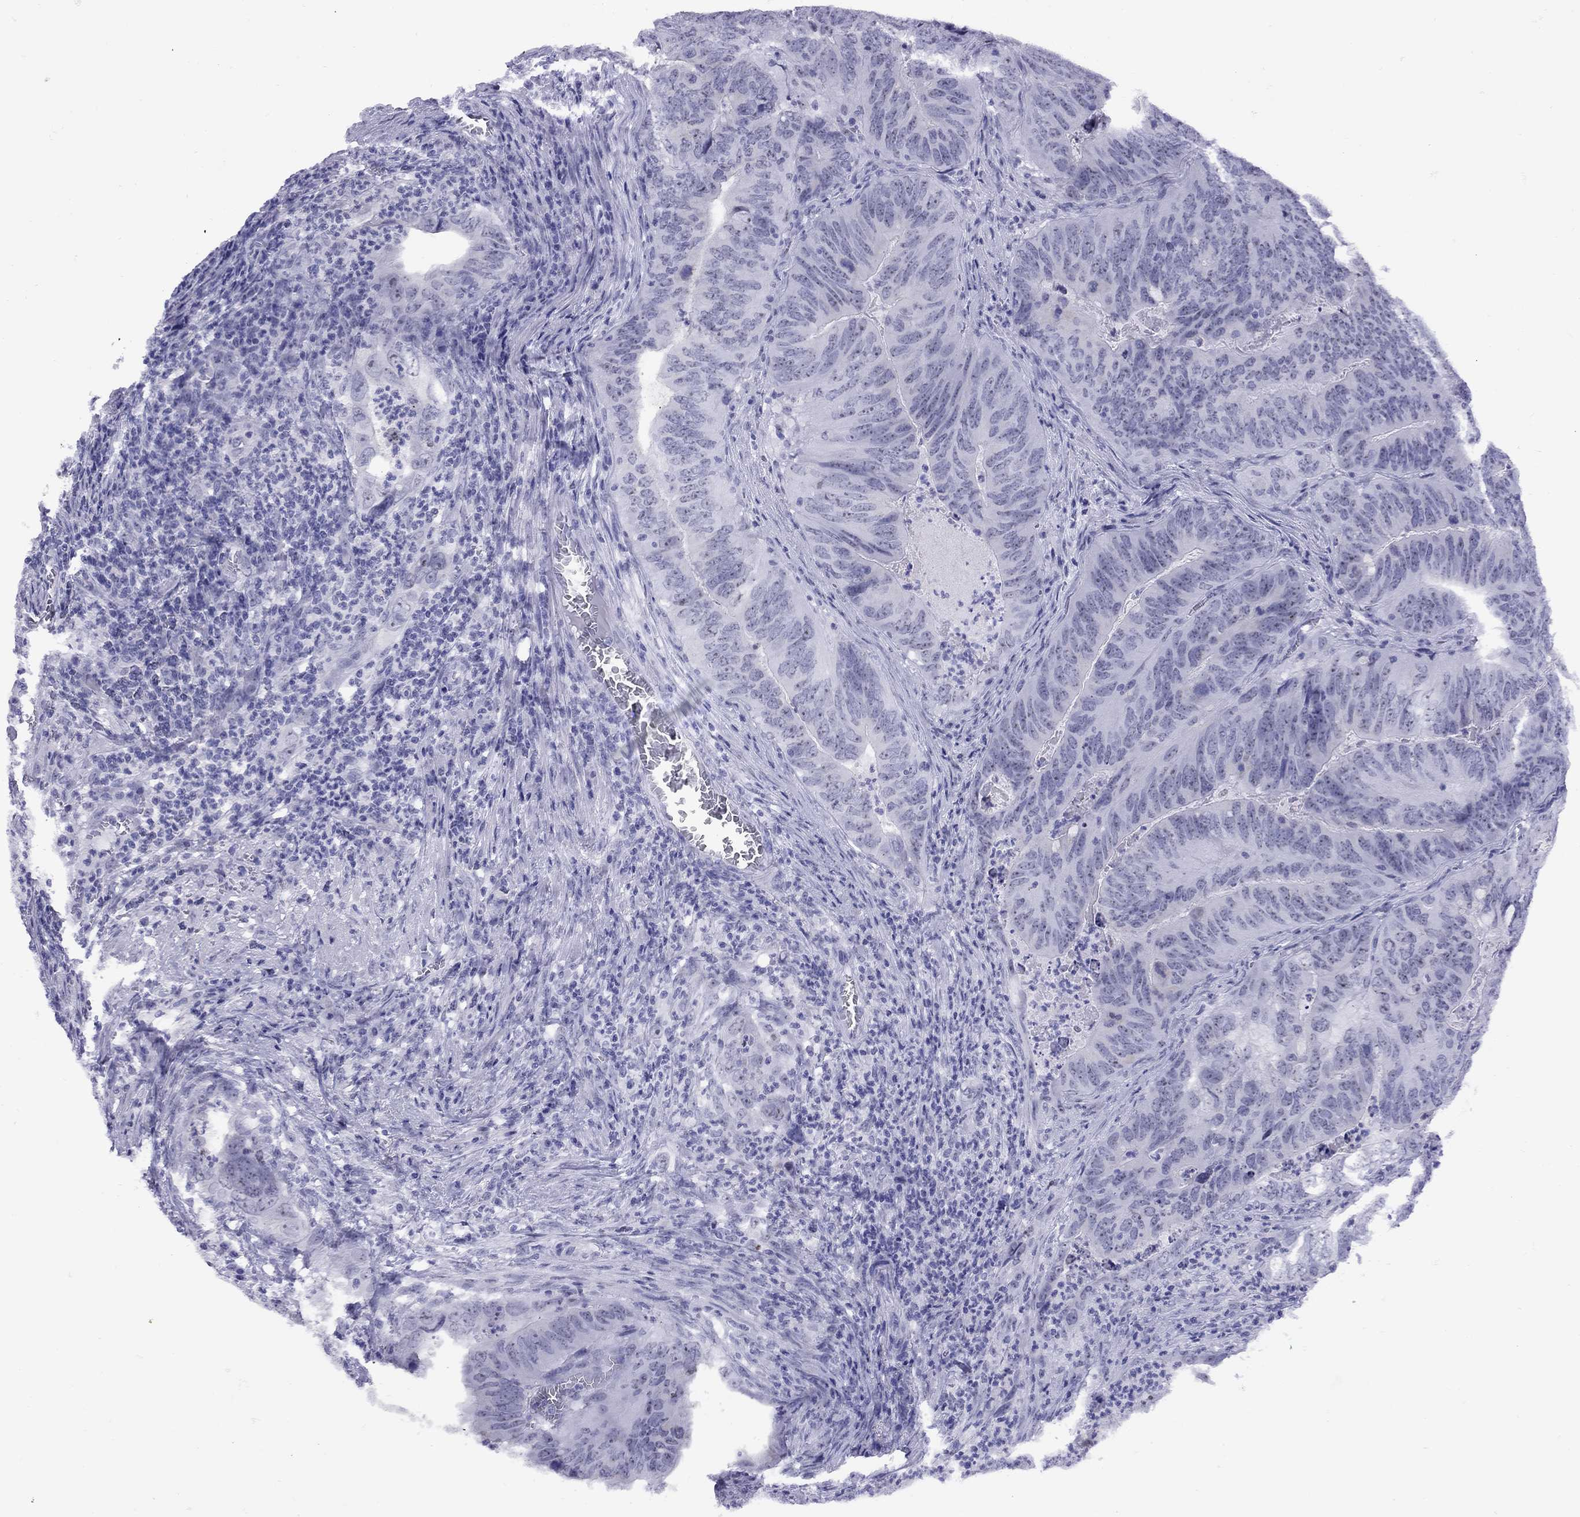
{"staining": {"intensity": "negative", "quantity": "none", "location": "none"}, "tissue": "colorectal cancer", "cell_type": "Tumor cells", "image_type": "cancer", "snomed": [{"axis": "morphology", "description": "Adenocarcinoma, NOS"}, {"axis": "topography", "description": "Colon"}], "caption": "Human colorectal cancer (adenocarcinoma) stained for a protein using IHC shows no positivity in tumor cells.", "gene": "LYAR", "patient": {"sex": "male", "age": 79}}